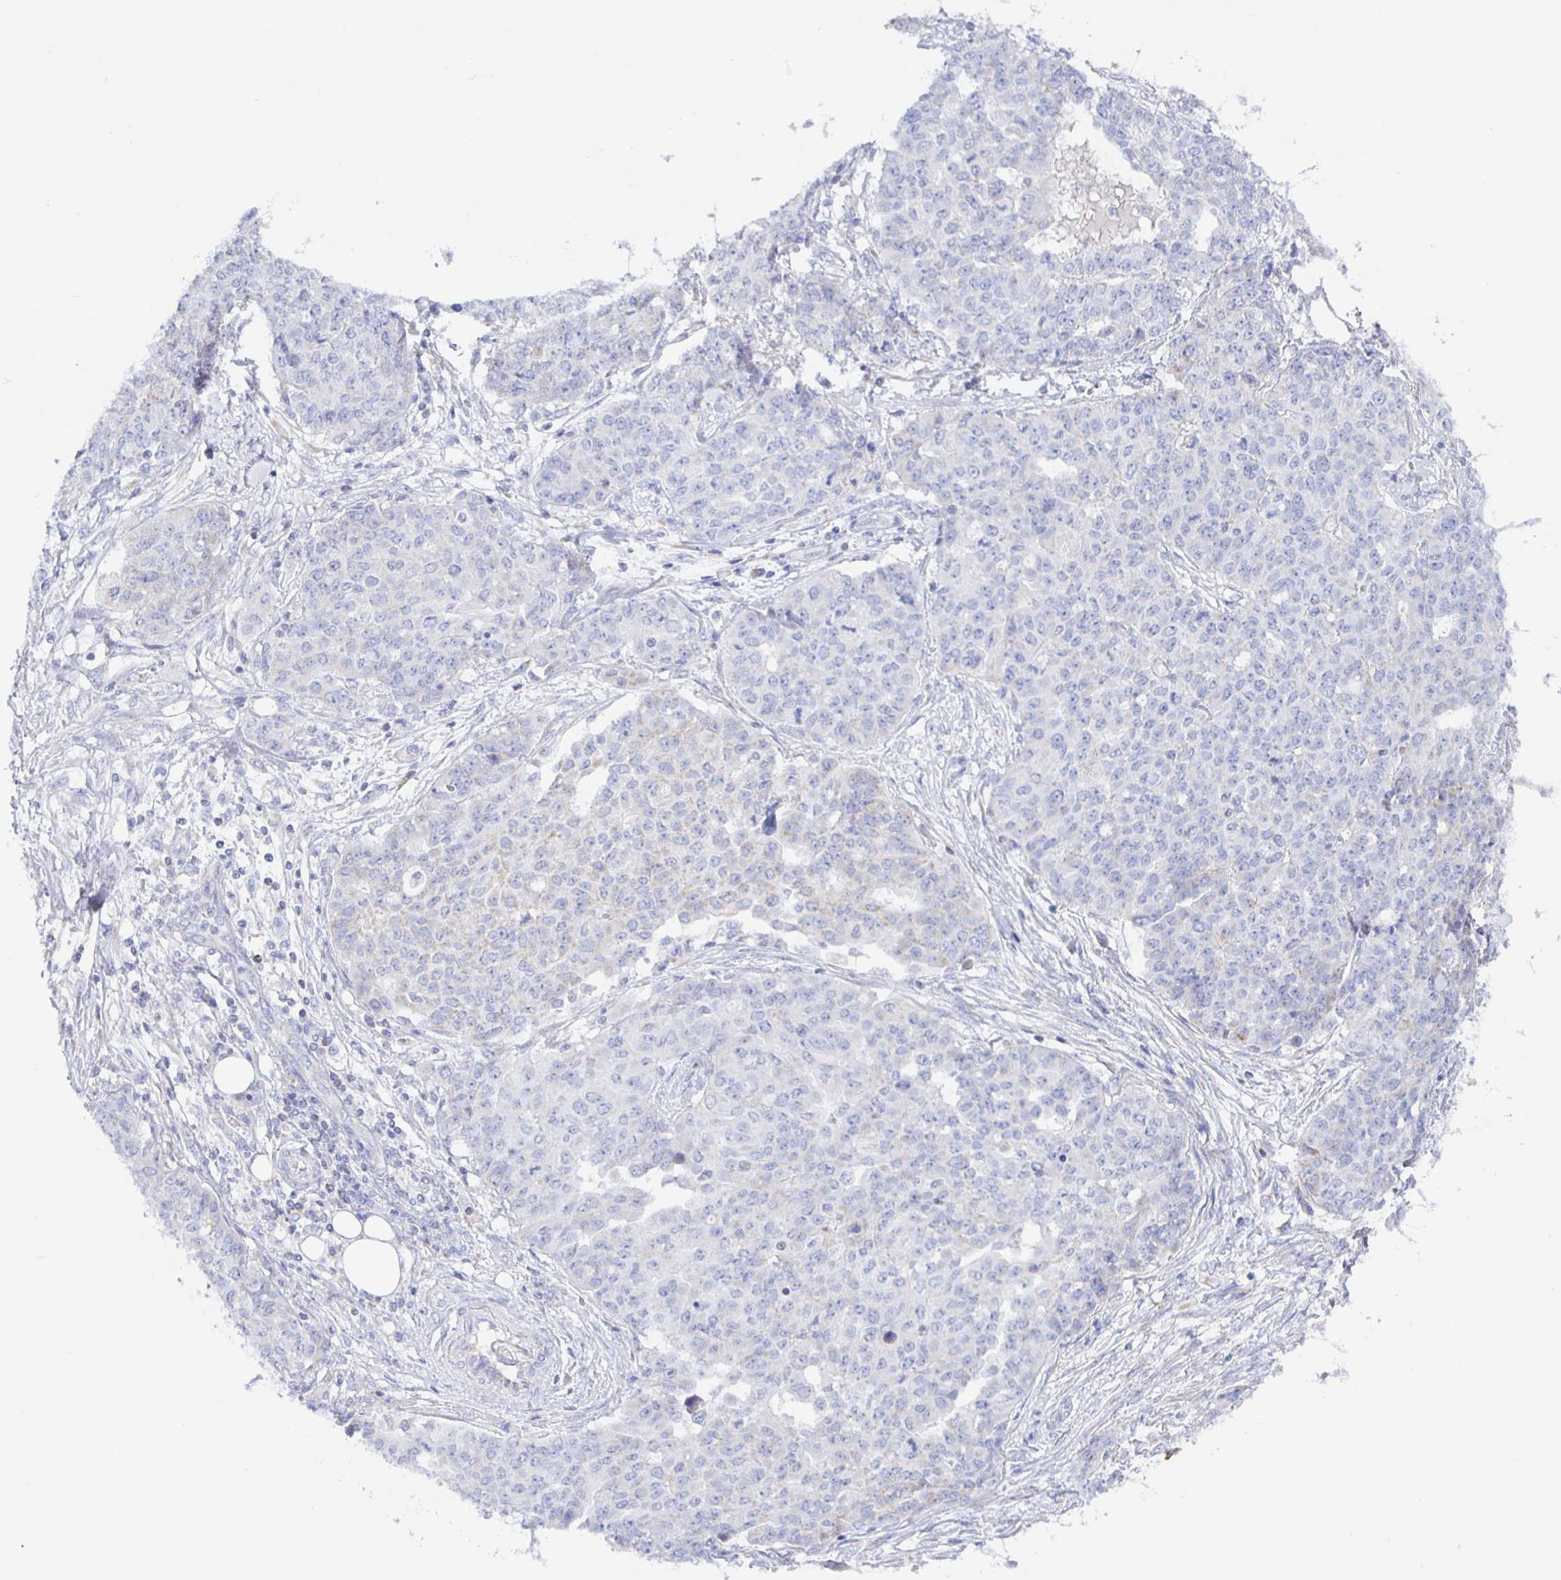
{"staining": {"intensity": "negative", "quantity": "none", "location": "none"}, "tissue": "ovarian cancer", "cell_type": "Tumor cells", "image_type": "cancer", "snomed": [{"axis": "morphology", "description": "Cystadenocarcinoma, serous, NOS"}, {"axis": "topography", "description": "Soft tissue"}, {"axis": "topography", "description": "Ovary"}], "caption": "IHC image of neoplastic tissue: serous cystadenocarcinoma (ovarian) stained with DAB displays no significant protein staining in tumor cells.", "gene": "SYNGR4", "patient": {"sex": "female", "age": 57}}